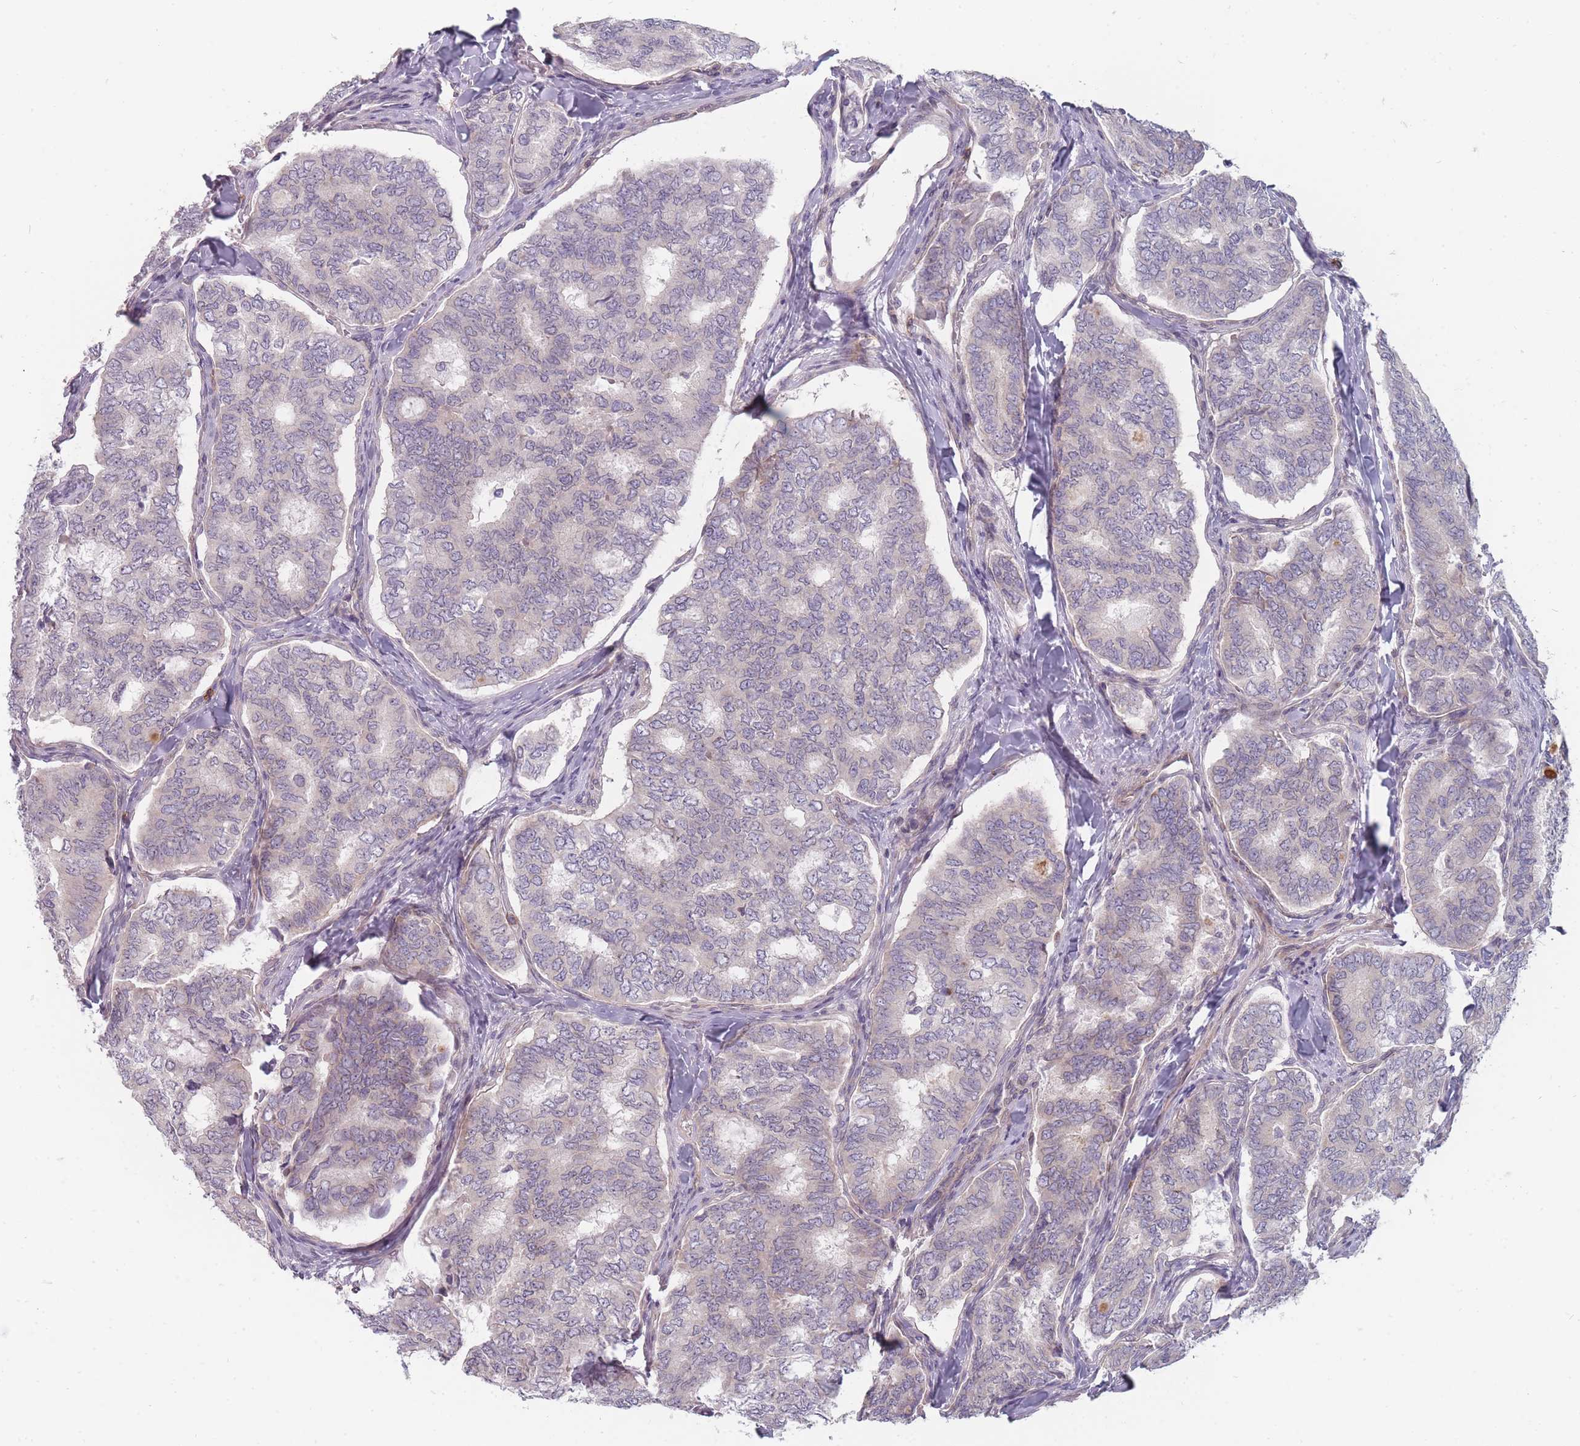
{"staining": {"intensity": "negative", "quantity": "none", "location": "none"}, "tissue": "thyroid cancer", "cell_type": "Tumor cells", "image_type": "cancer", "snomed": [{"axis": "morphology", "description": "Papillary adenocarcinoma, NOS"}, {"axis": "topography", "description": "Thyroid gland"}], "caption": "Tumor cells are negative for protein expression in human papillary adenocarcinoma (thyroid).", "gene": "PCDH12", "patient": {"sex": "female", "age": 35}}